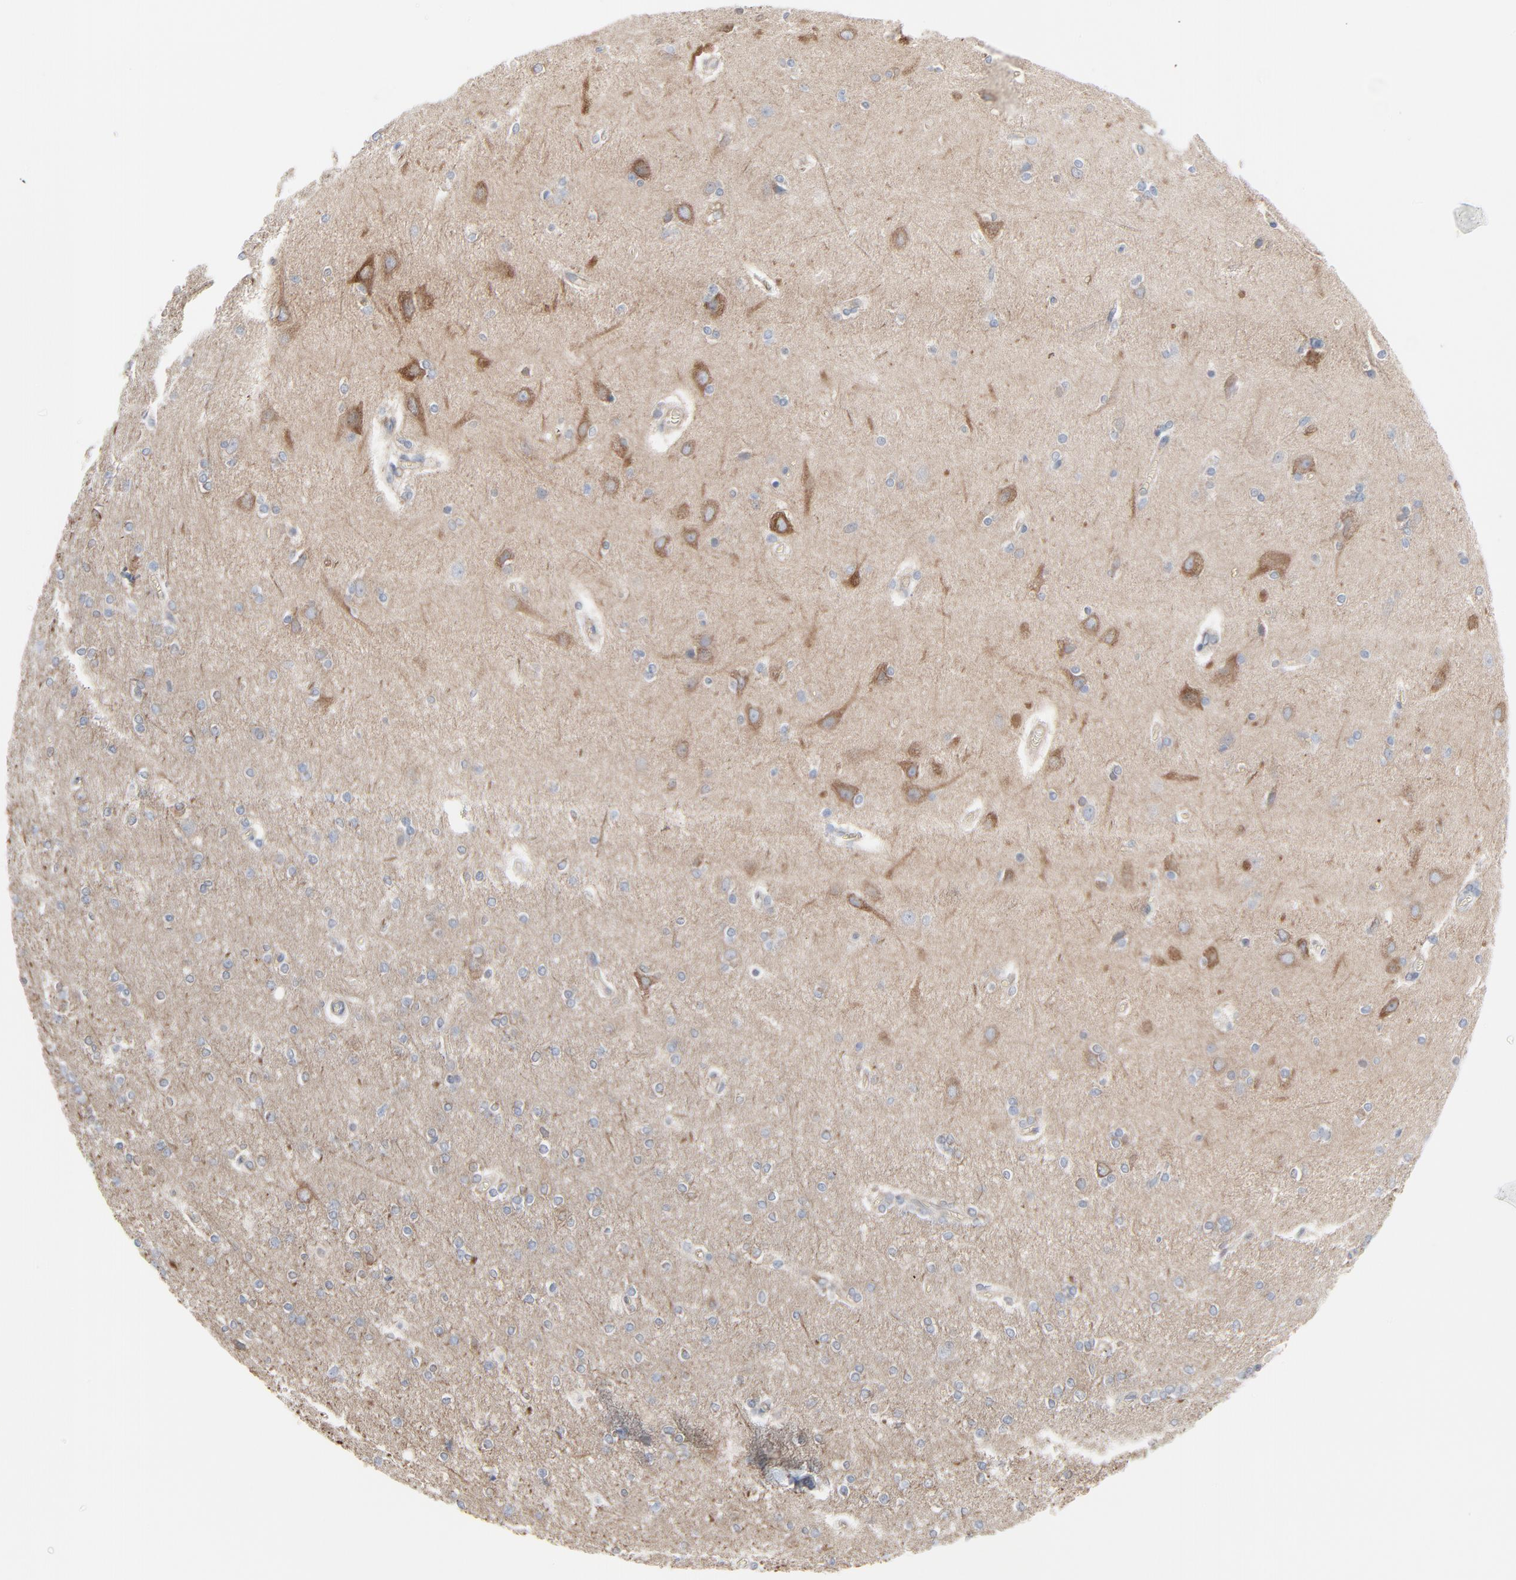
{"staining": {"intensity": "negative", "quantity": "none", "location": "none"}, "tissue": "cerebral cortex", "cell_type": "Endothelial cells", "image_type": "normal", "snomed": [{"axis": "morphology", "description": "Normal tissue, NOS"}, {"axis": "topography", "description": "Cerebral cortex"}], "caption": "Photomicrograph shows no significant protein expression in endothelial cells of benign cerebral cortex. (DAB (3,3'-diaminobenzidine) immunohistochemistry, high magnification).", "gene": "OPTN", "patient": {"sex": "female", "age": 54}}